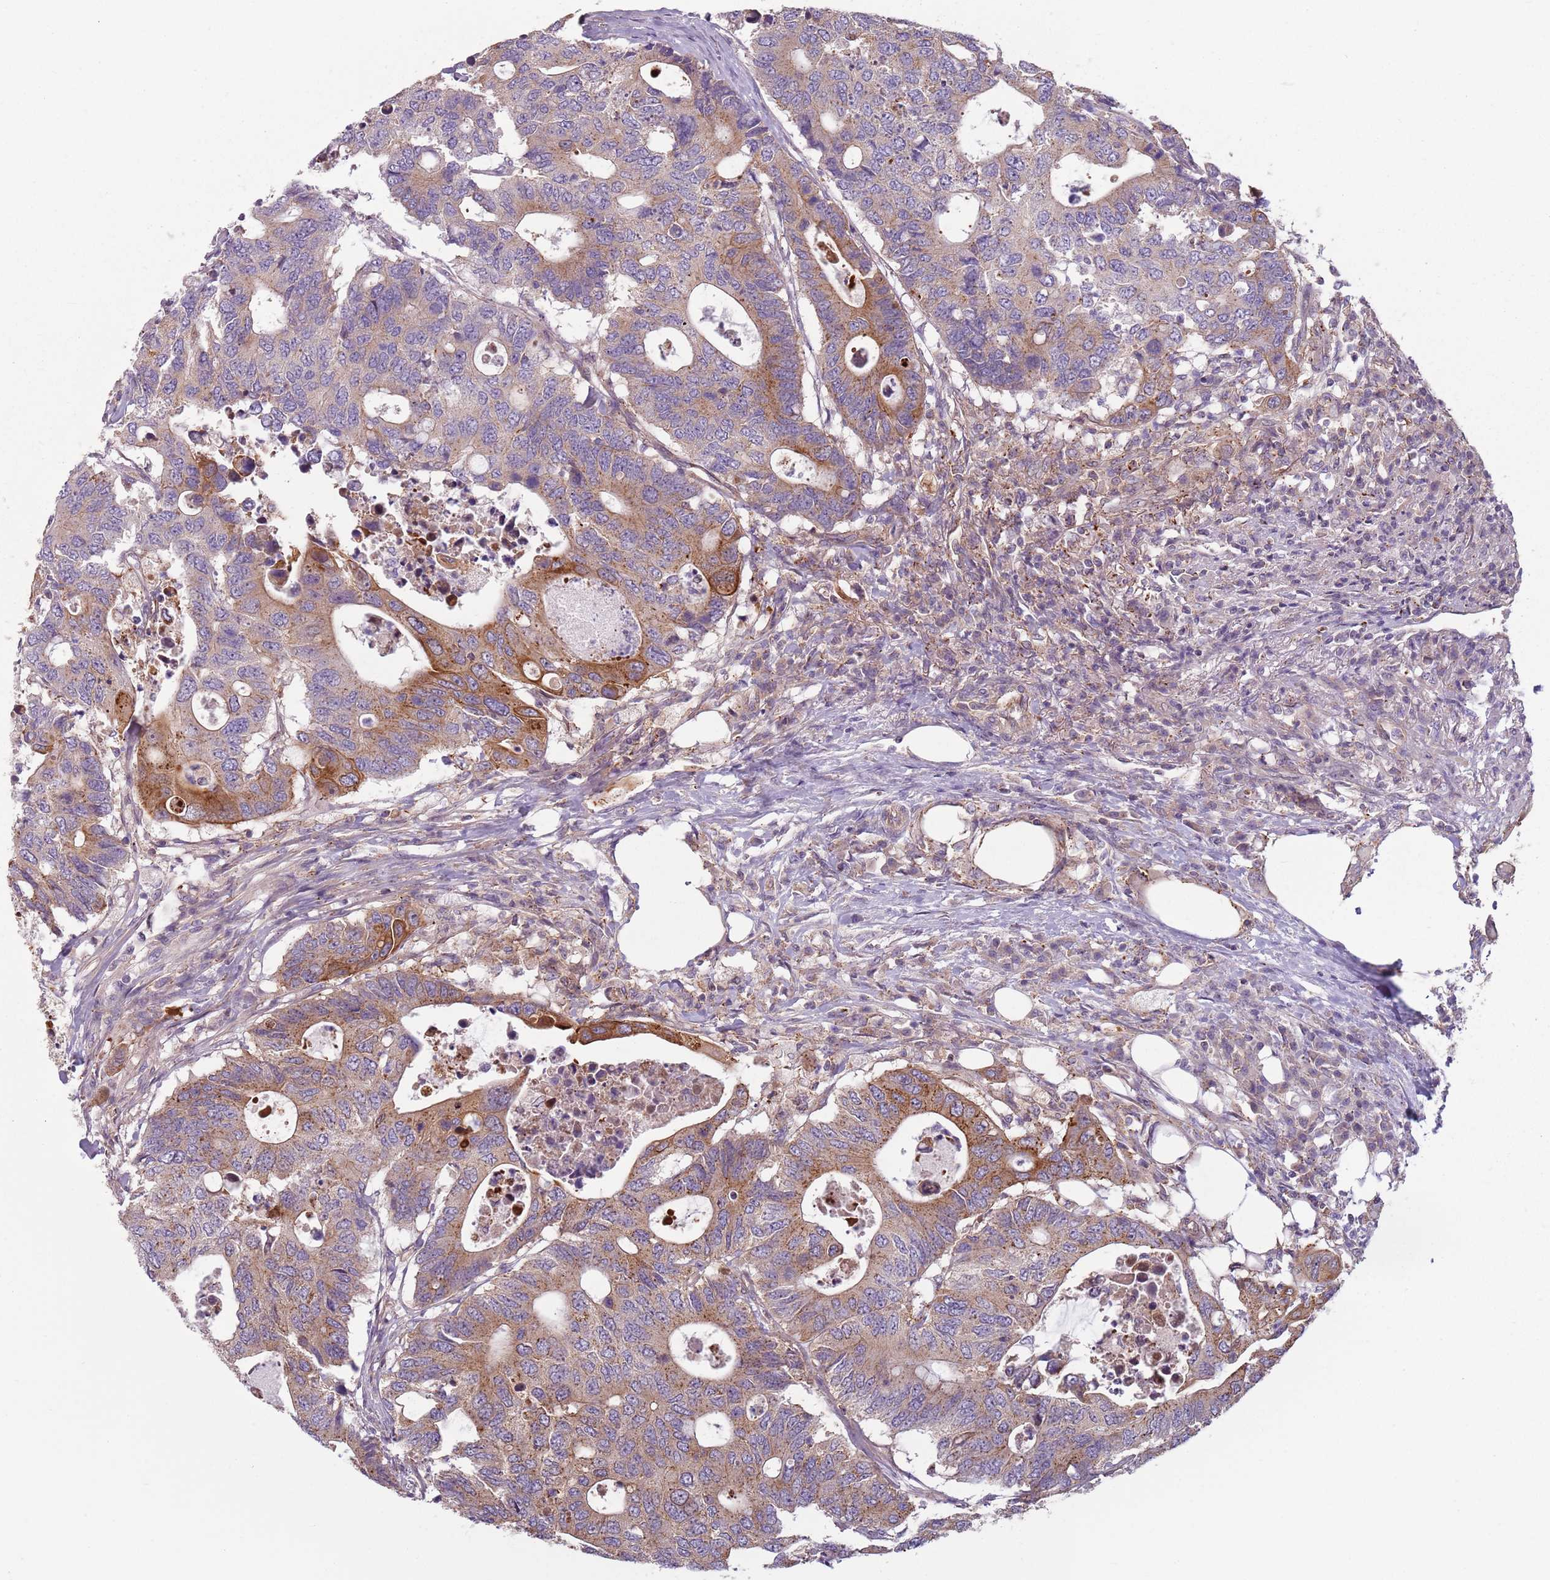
{"staining": {"intensity": "moderate", "quantity": "25%-75%", "location": "cytoplasmic/membranous"}, "tissue": "colorectal cancer", "cell_type": "Tumor cells", "image_type": "cancer", "snomed": [{"axis": "morphology", "description": "Adenocarcinoma, NOS"}, {"axis": "topography", "description": "Colon"}], "caption": "High-power microscopy captured an IHC micrograph of colorectal cancer (adenocarcinoma), revealing moderate cytoplasmic/membranous staining in about 25%-75% of tumor cells.", "gene": "TLCD2", "patient": {"sex": "male", "age": 71}}